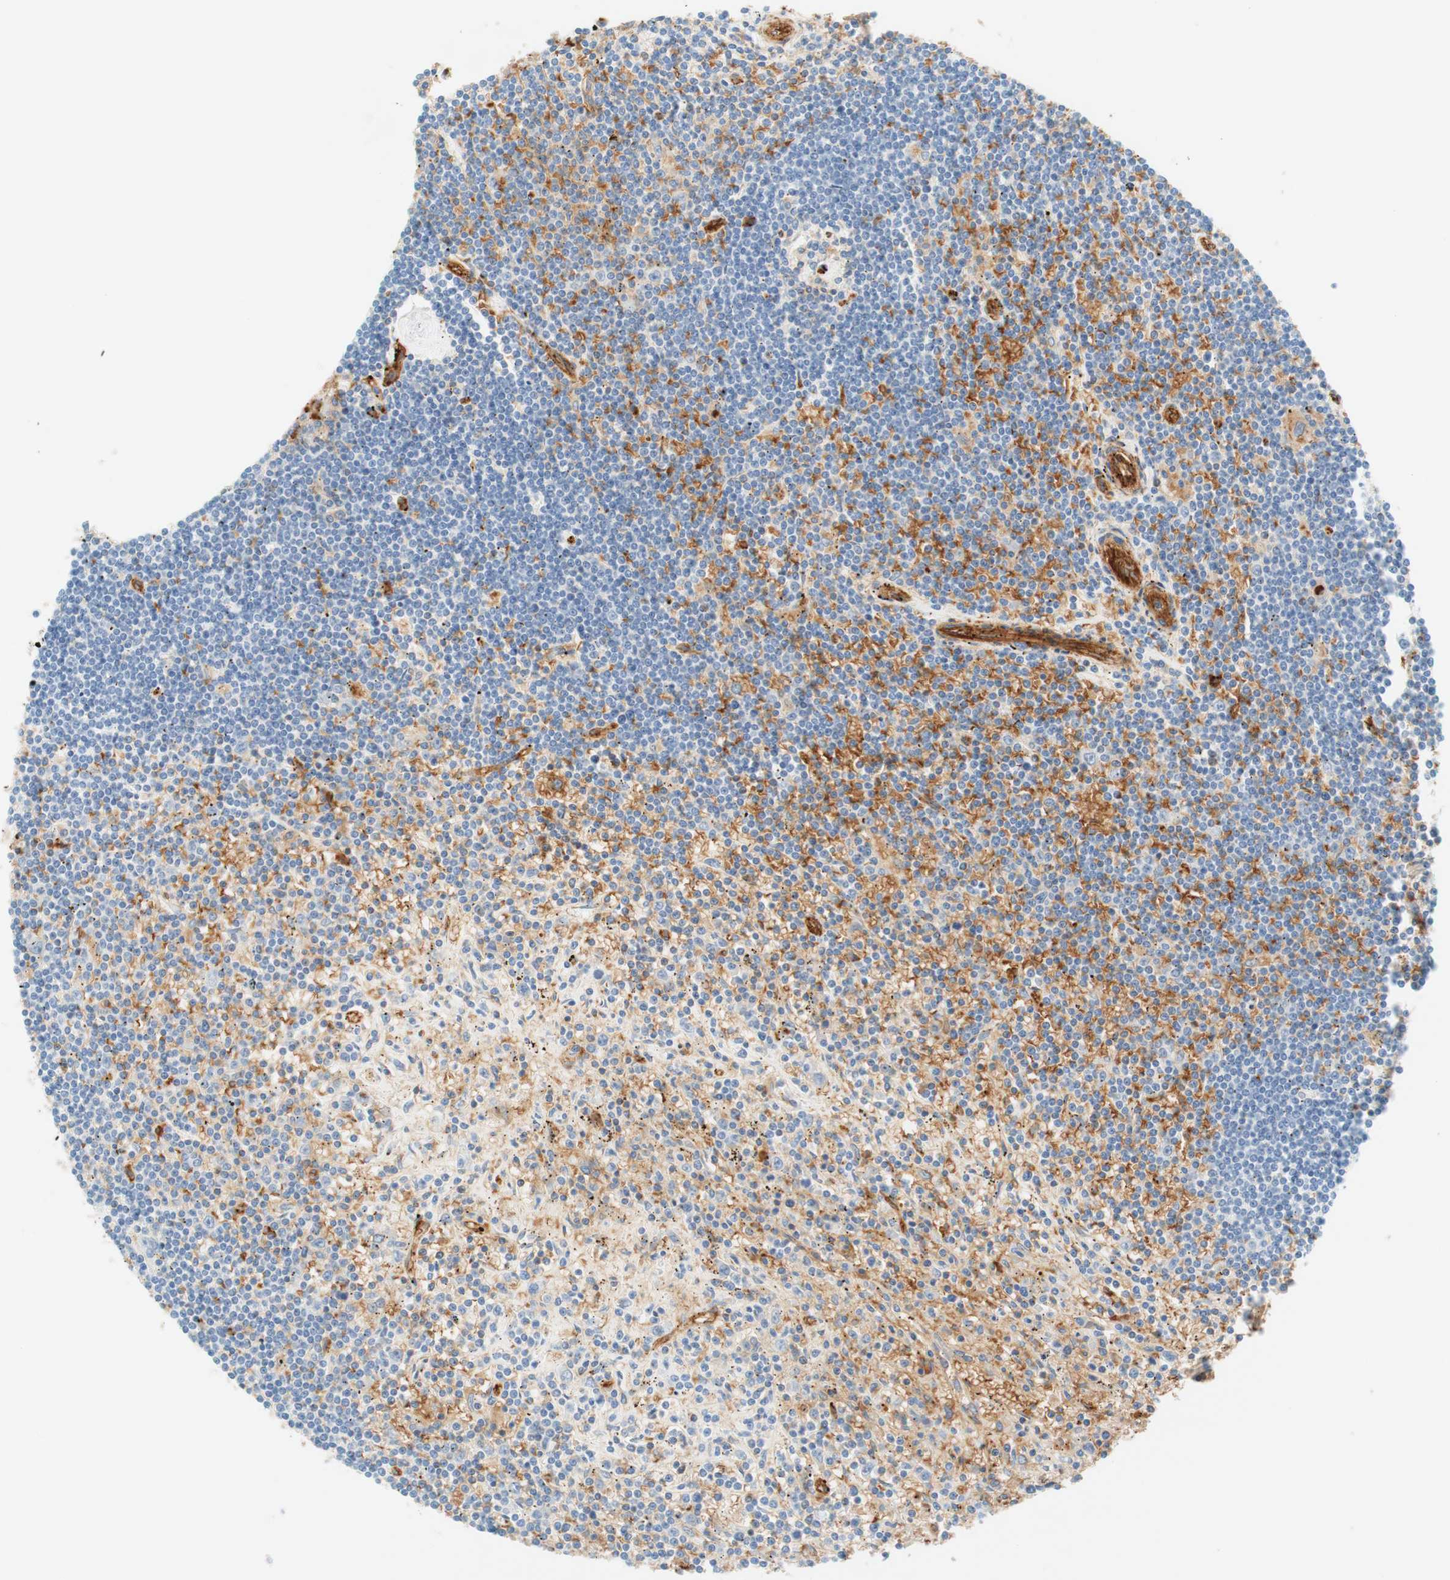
{"staining": {"intensity": "moderate", "quantity": "<25%", "location": "cytoplasmic/membranous"}, "tissue": "lymphoma", "cell_type": "Tumor cells", "image_type": "cancer", "snomed": [{"axis": "morphology", "description": "Malignant lymphoma, non-Hodgkin's type, Low grade"}, {"axis": "topography", "description": "Spleen"}], "caption": "This micrograph shows immunohistochemistry (IHC) staining of lymphoma, with low moderate cytoplasmic/membranous positivity in approximately <25% of tumor cells.", "gene": "STOM", "patient": {"sex": "male", "age": 76}}